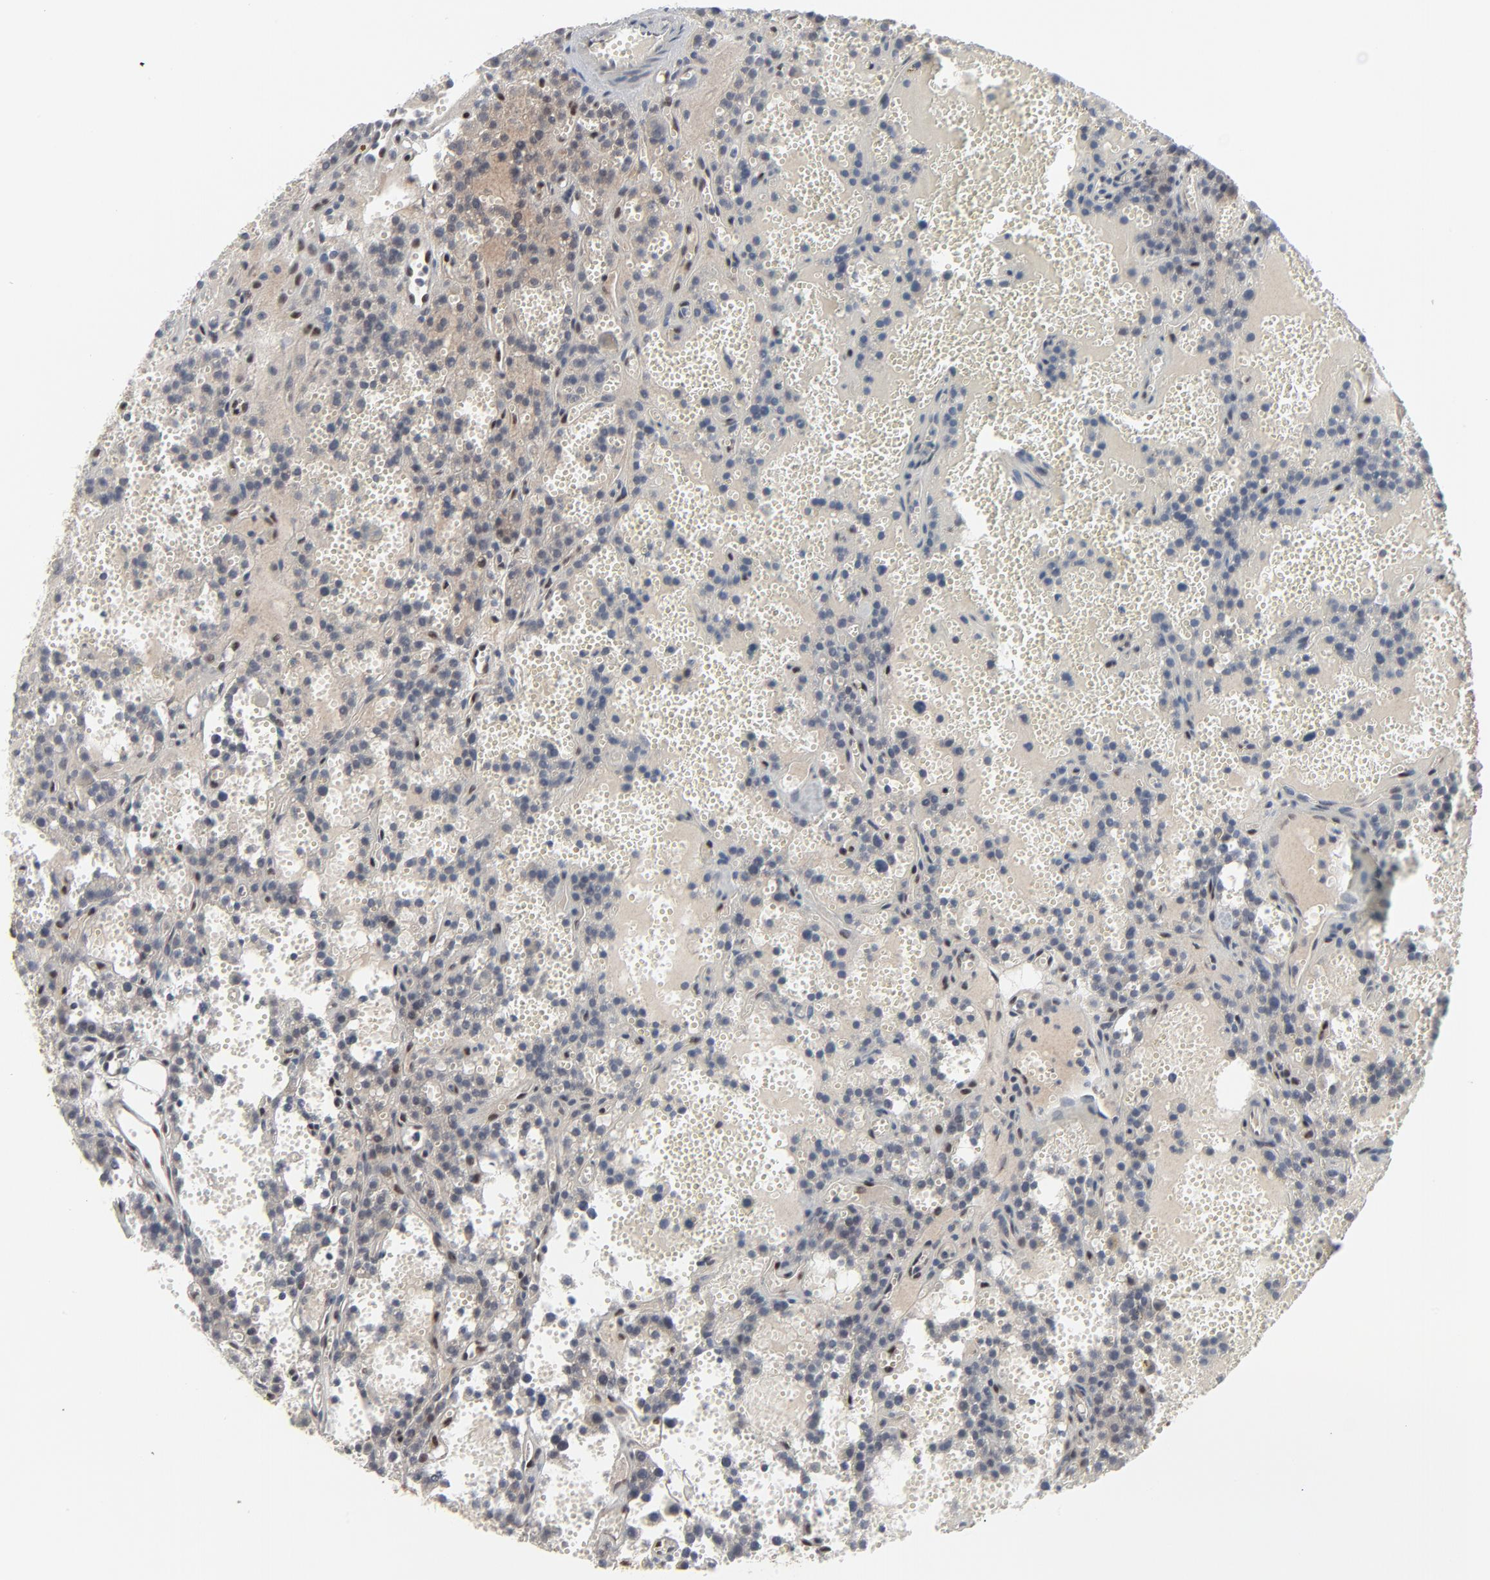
{"staining": {"intensity": "negative", "quantity": "none", "location": "none"}, "tissue": "parathyroid gland", "cell_type": "Glandular cells", "image_type": "normal", "snomed": [{"axis": "morphology", "description": "Normal tissue, NOS"}, {"axis": "topography", "description": "Parathyroid gland"}], "caption": "Protein analysis of unremarkable parathyroid gland demonstrates no significant staining in glandular cells.", "gene": "AKT1", "patient": {"sex": "male", "age": 25}}